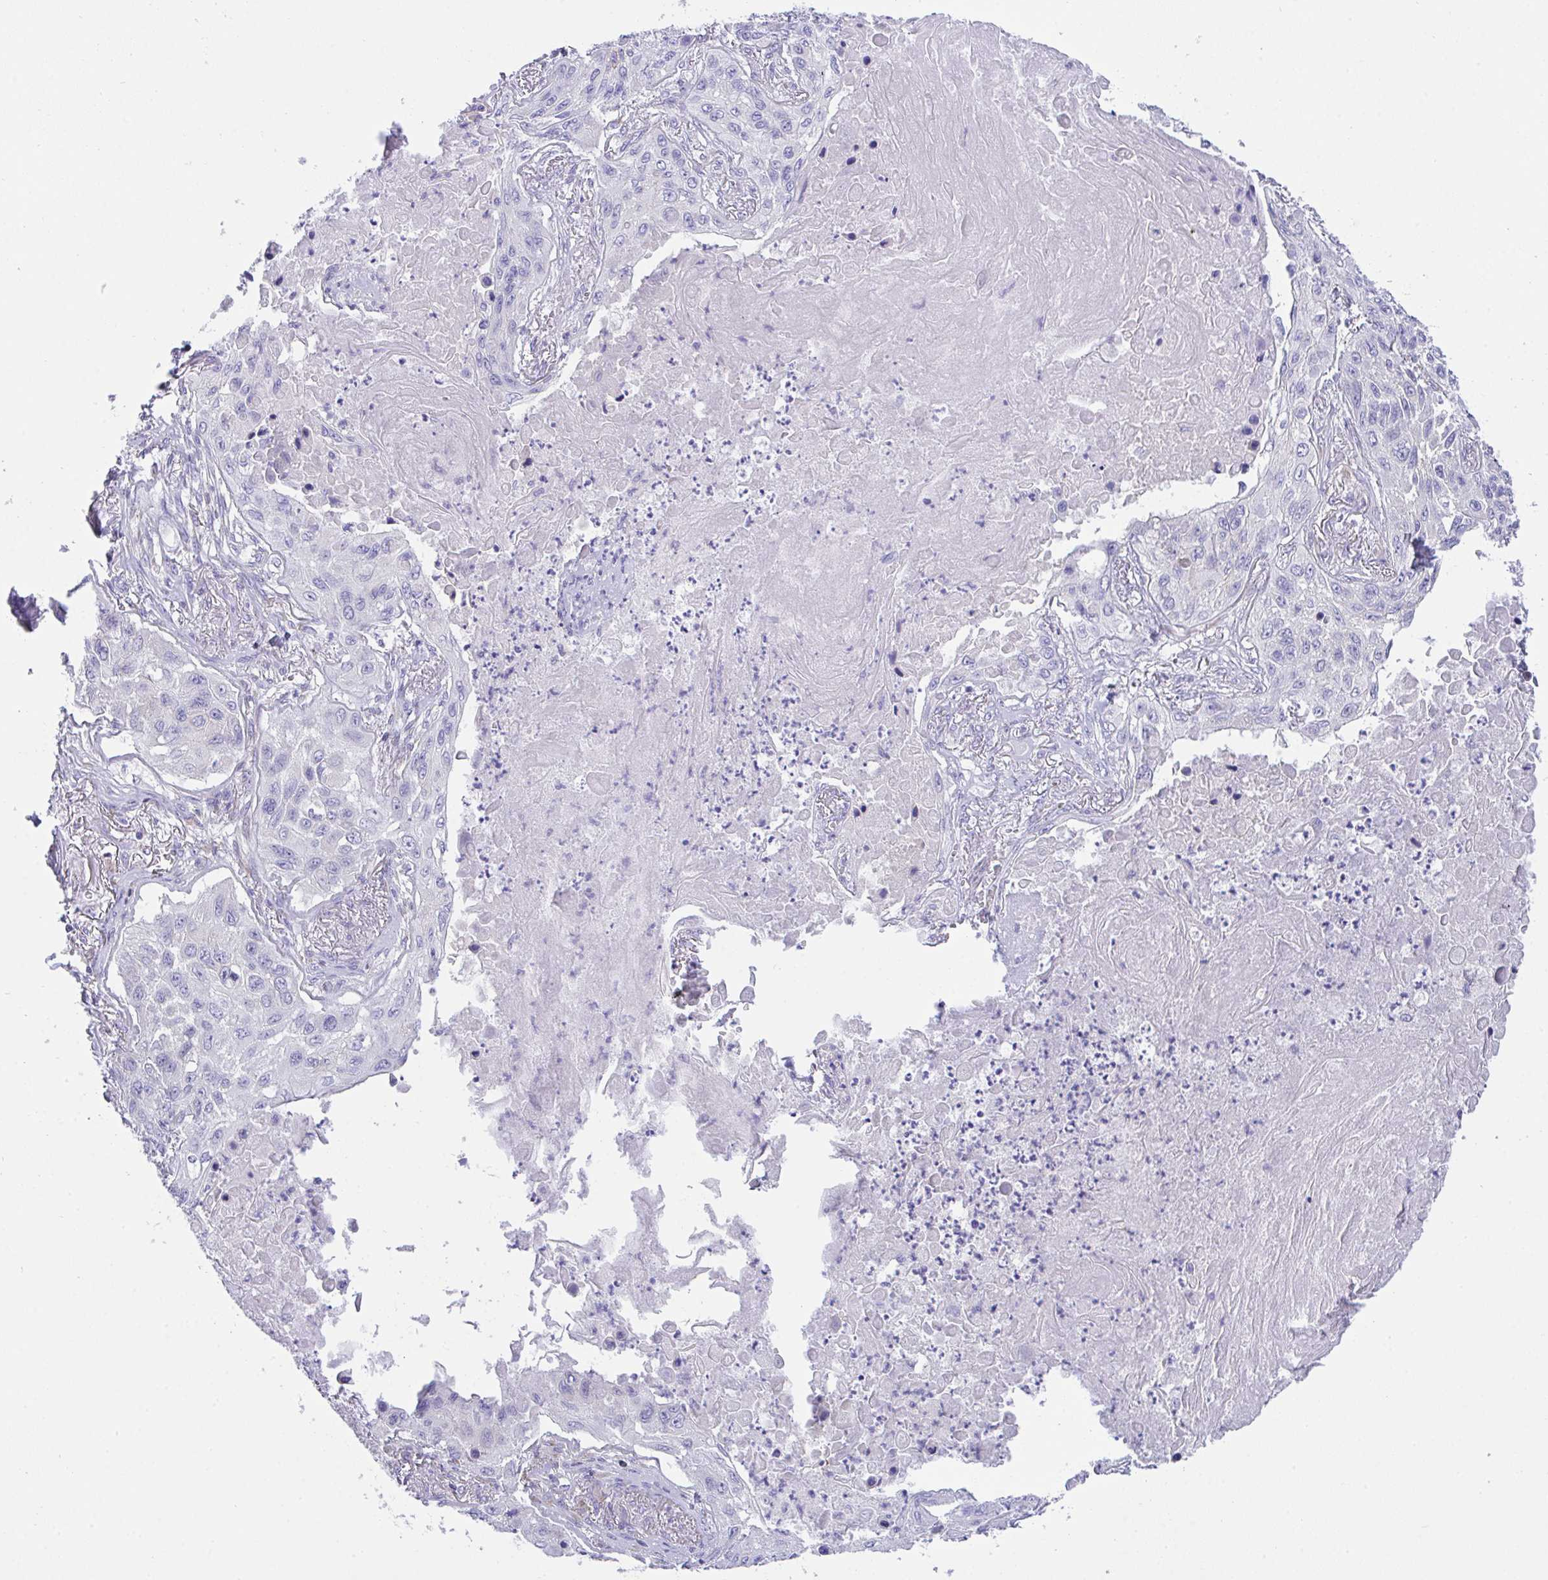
{"staining": {"intensity": "negative", "quantity": "none", "location": "none"}, "tissue": "lung cancer", "cell_type": "Tumor cells", "image_type": "cancer", "snomed": [{"axis": "morphology", "description": "Squamous cell carcinoma, NOS"}, {"axis": "topography", "description": "Lung"}], "caption": "DAB (3,3'-diaminobenzidine) immunohistochemical staining of human lung cancer (squamous cell carcinoma) reveals no significant expression in tumor cells.", "gene": "MIA3", "patient": {"sex": "male", "age": 75}}